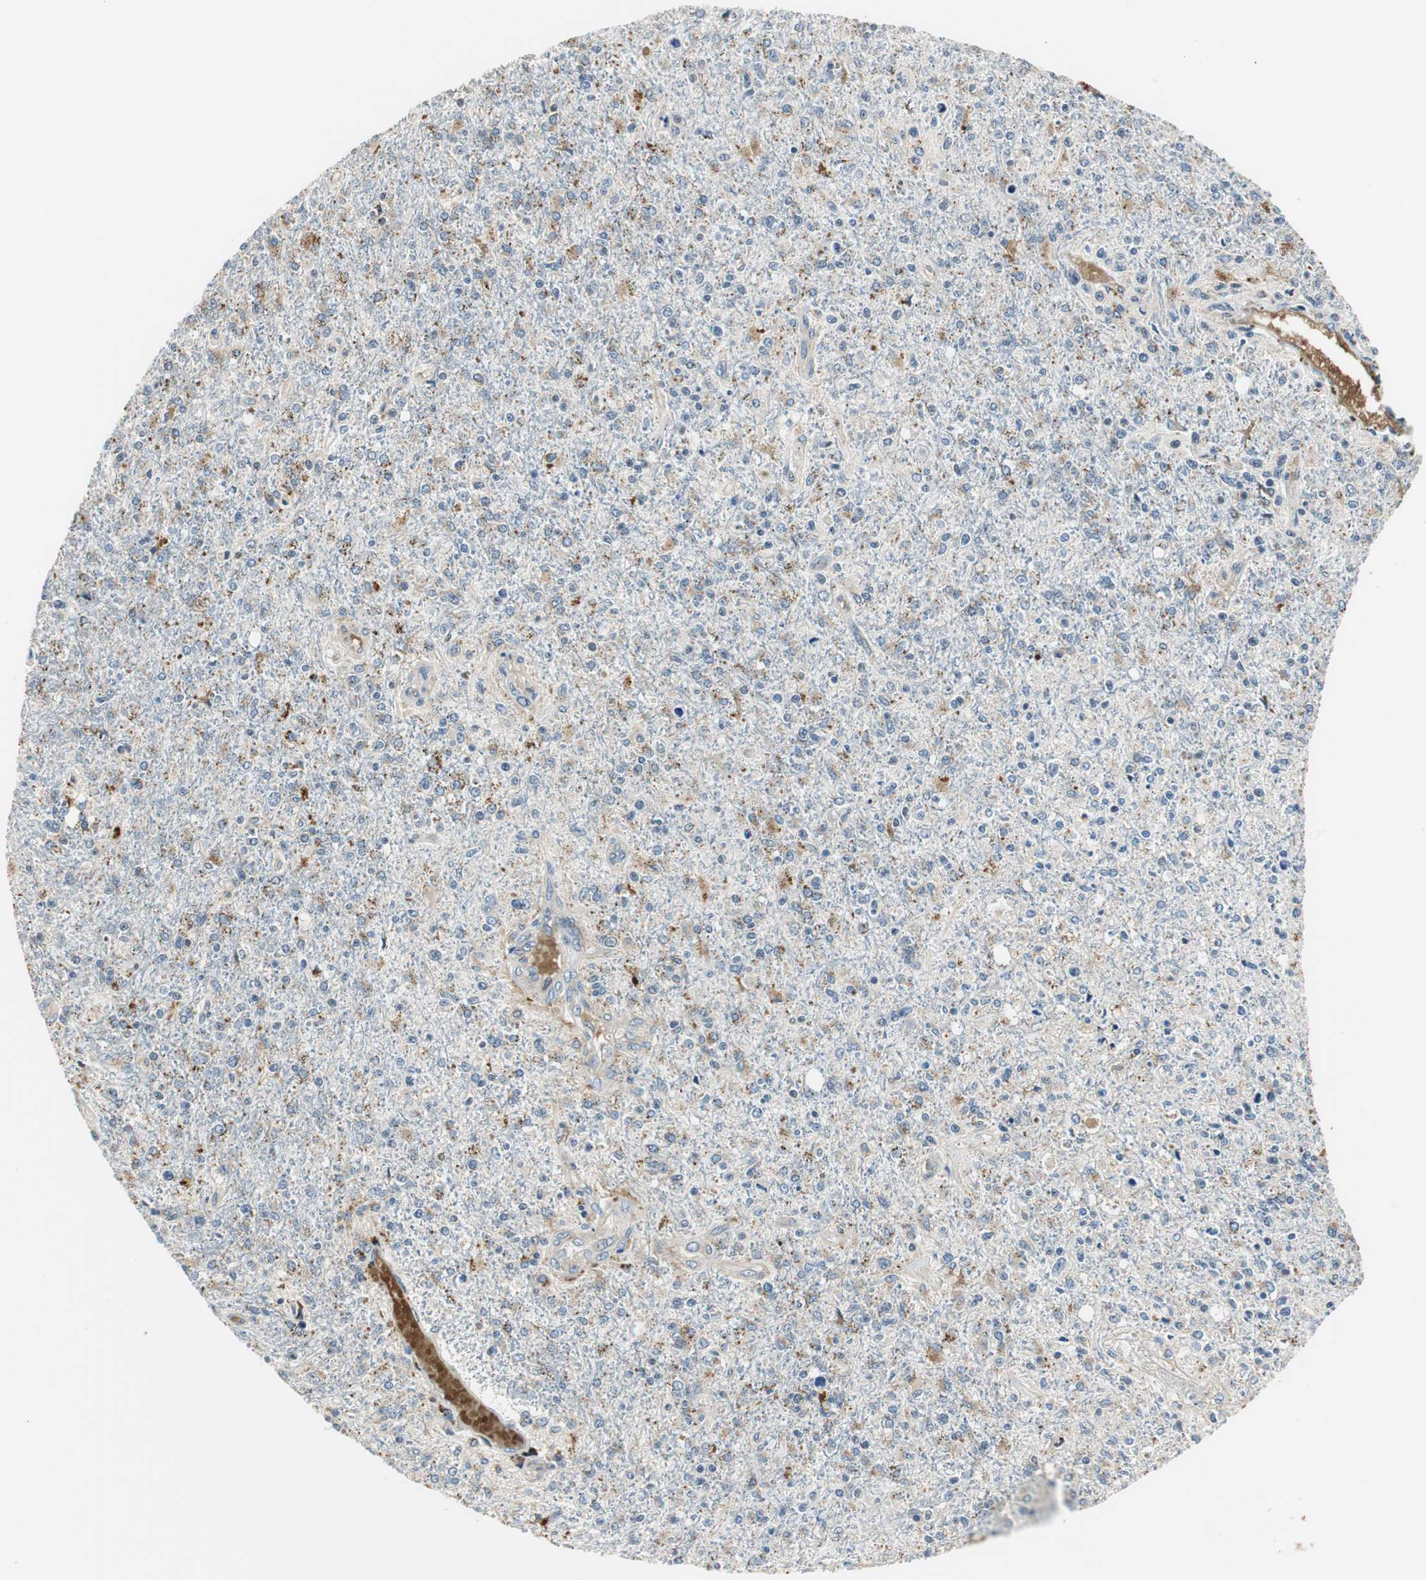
{"staining": {"intensity": "weak", "quantity": "<25%", "location": "cytoplasmic/membranous"}, "tissue": "glioma", "cell_type": "Tumor cells", "image_type": "cancer", "snomed": [{"axis": "morphology", "description": "Glioma, malignant, High grade"}, {"axis": "topography", "description": "Cerebral cortex"}], "caption": "IHC of glioma shows no expression in tumor cells.", "gene": "NIT1", "patient": {"sex": "male", "age": 76}}